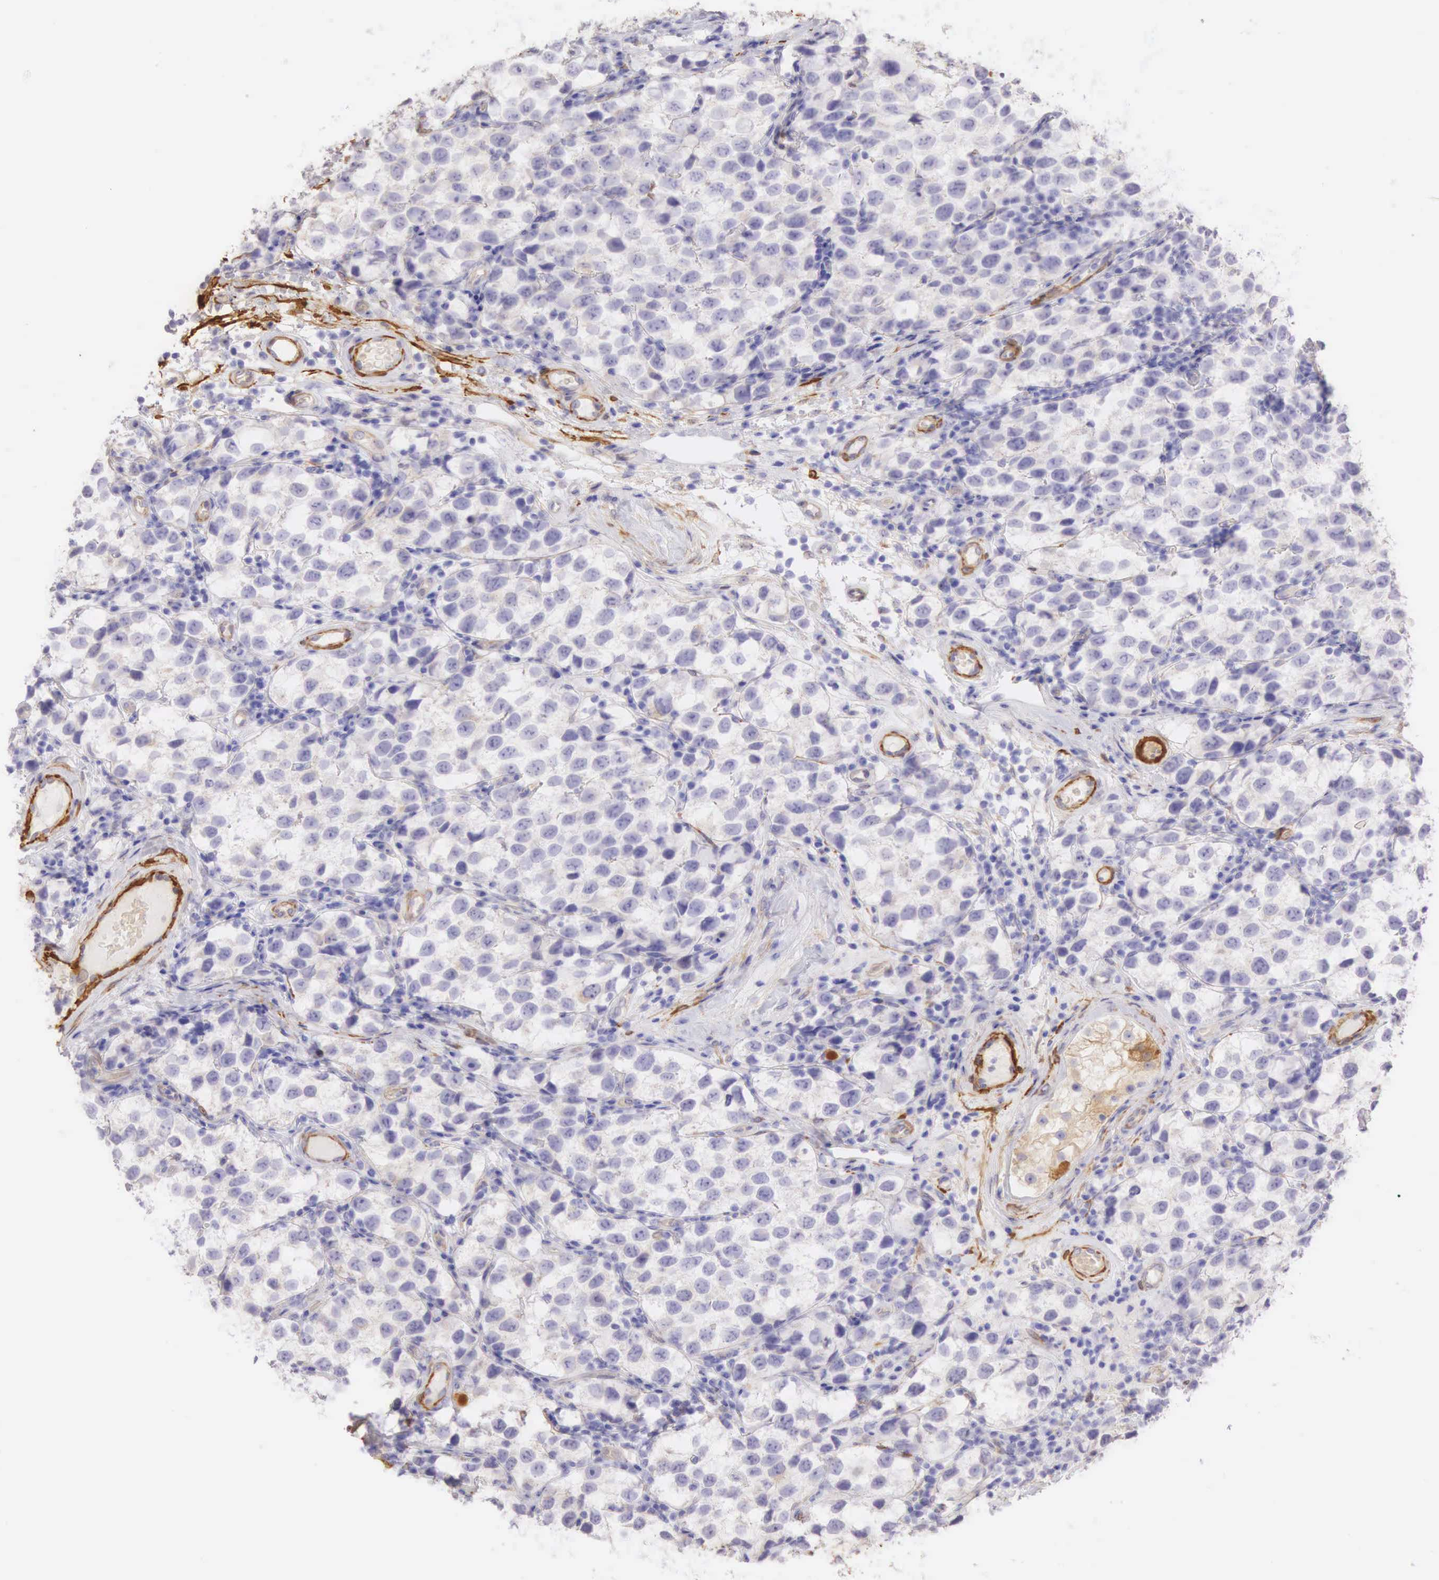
{"staining": {"intensity": "negative", "quantity": "none", "location": "none"}, "tissue": "testis cancer", "cell_type": "Tumor cells", "image_type": "cancer", "snomed": [{"axis": "morphology", "description": "Seminoma, NOS"}, {"axis": "topography", "description": "Testis"}], "caption": "An immunohistochemistry (IHC) micrograph of testis cancer (seminoma) is shown. There is no staining in tumor cells of testis cancer (seminoma). (DAB immunohistochemistry (IHC) with hematoxylin counter stain).", "gene": "CNN1", "patient": {"sex": "male", "age": 39}}